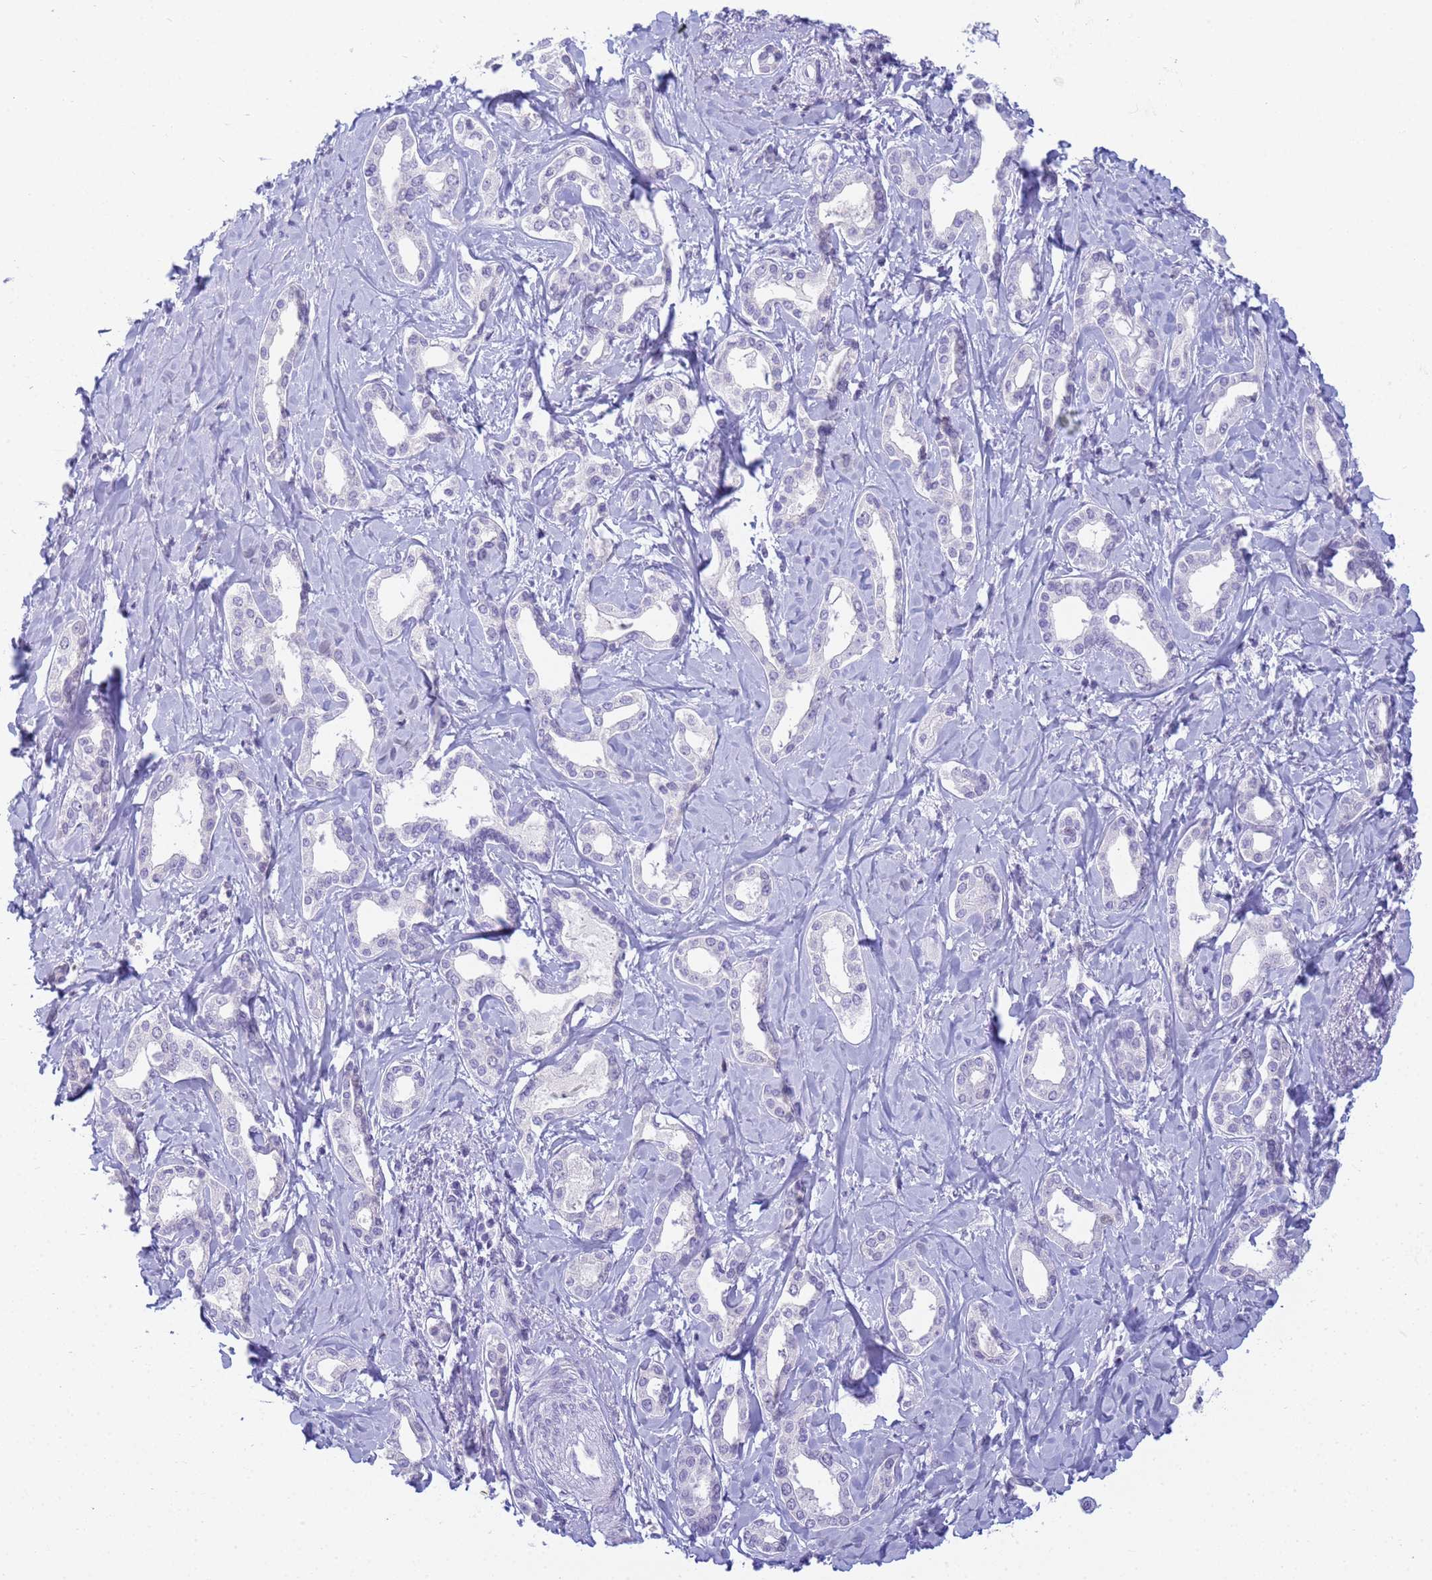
{"staining": {"intensity": "negative", "quantity": "none", "location": "none"}, "tissue": "liver cancer", "cell_type": "Tumor cells", "image_type": "cancer", "snomed": [{"axis": "morphology", "description": "Cholangiocarcinoma"}, {"axis": "topography", "description": "Liver"}], "caption": "Protein analysis of liver cancer reveals no significant positivity in tumor cells.", "gene": "SNX20", "patient": {"sex": "female", "age": 77}}